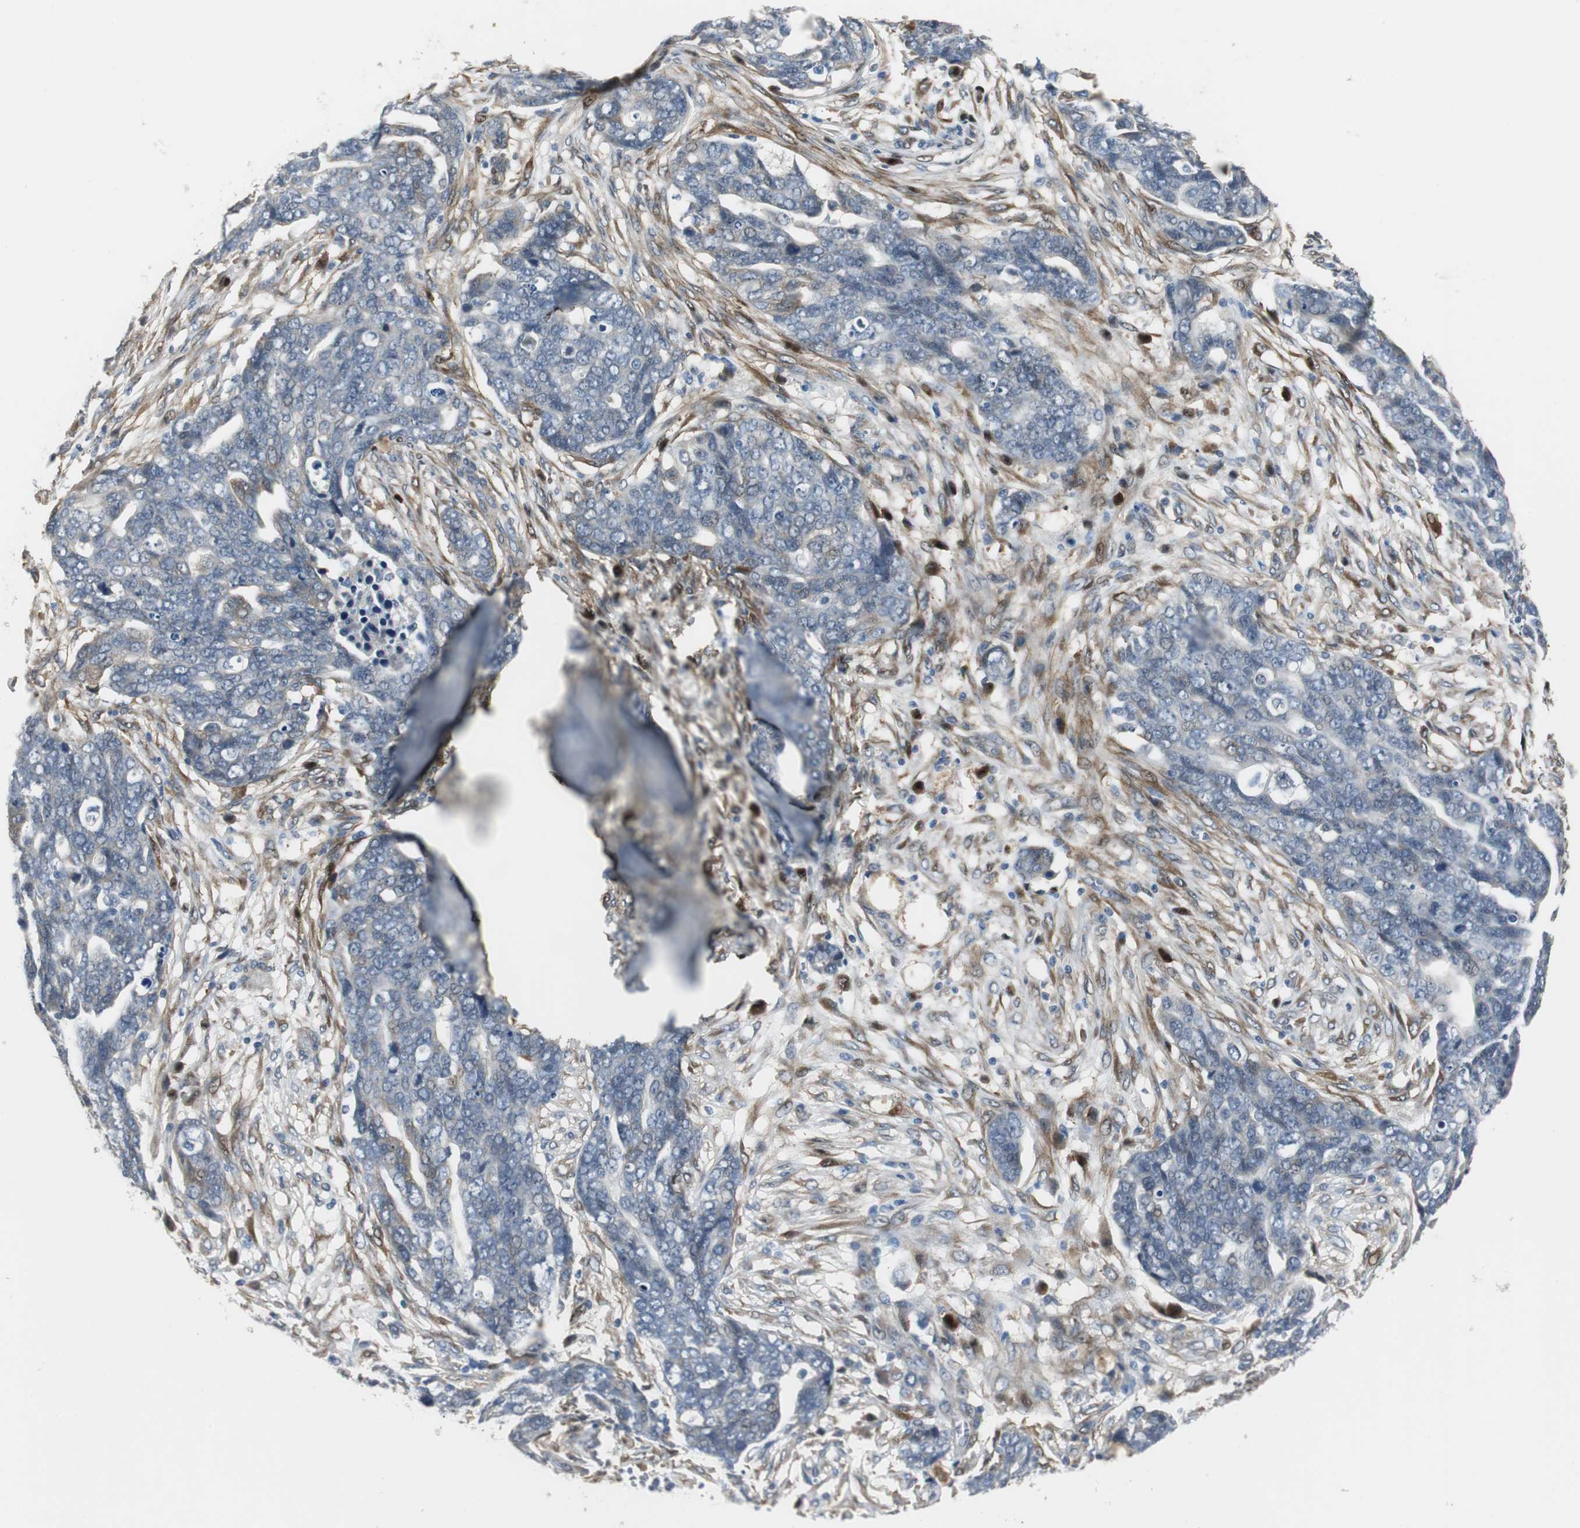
{"staining": {"intensity": "negative", "quantity": "none", "location": "none"}, "tissue": "ovarian cancer", "cell_type": "Tumor cells", "image_type": "cancer", "snomed": [{"axis": "morphology", "description": "Normal tissue, NOS"}, {"axis": "morphology", "description": "Cystadenocarcinoma, serous, NOS"}, {"axis": "topography", "description": "Fallopian tube"}, {"axis": "topography", "description": "Ovary"}], "caption": "This is a histopathology image of IHC staining of serous cystadenocarcinoma (ovarian), which shows no positivity in tumor cells.", "gene": "FHL2", "patient": {"sex": "female", "age": 56}}